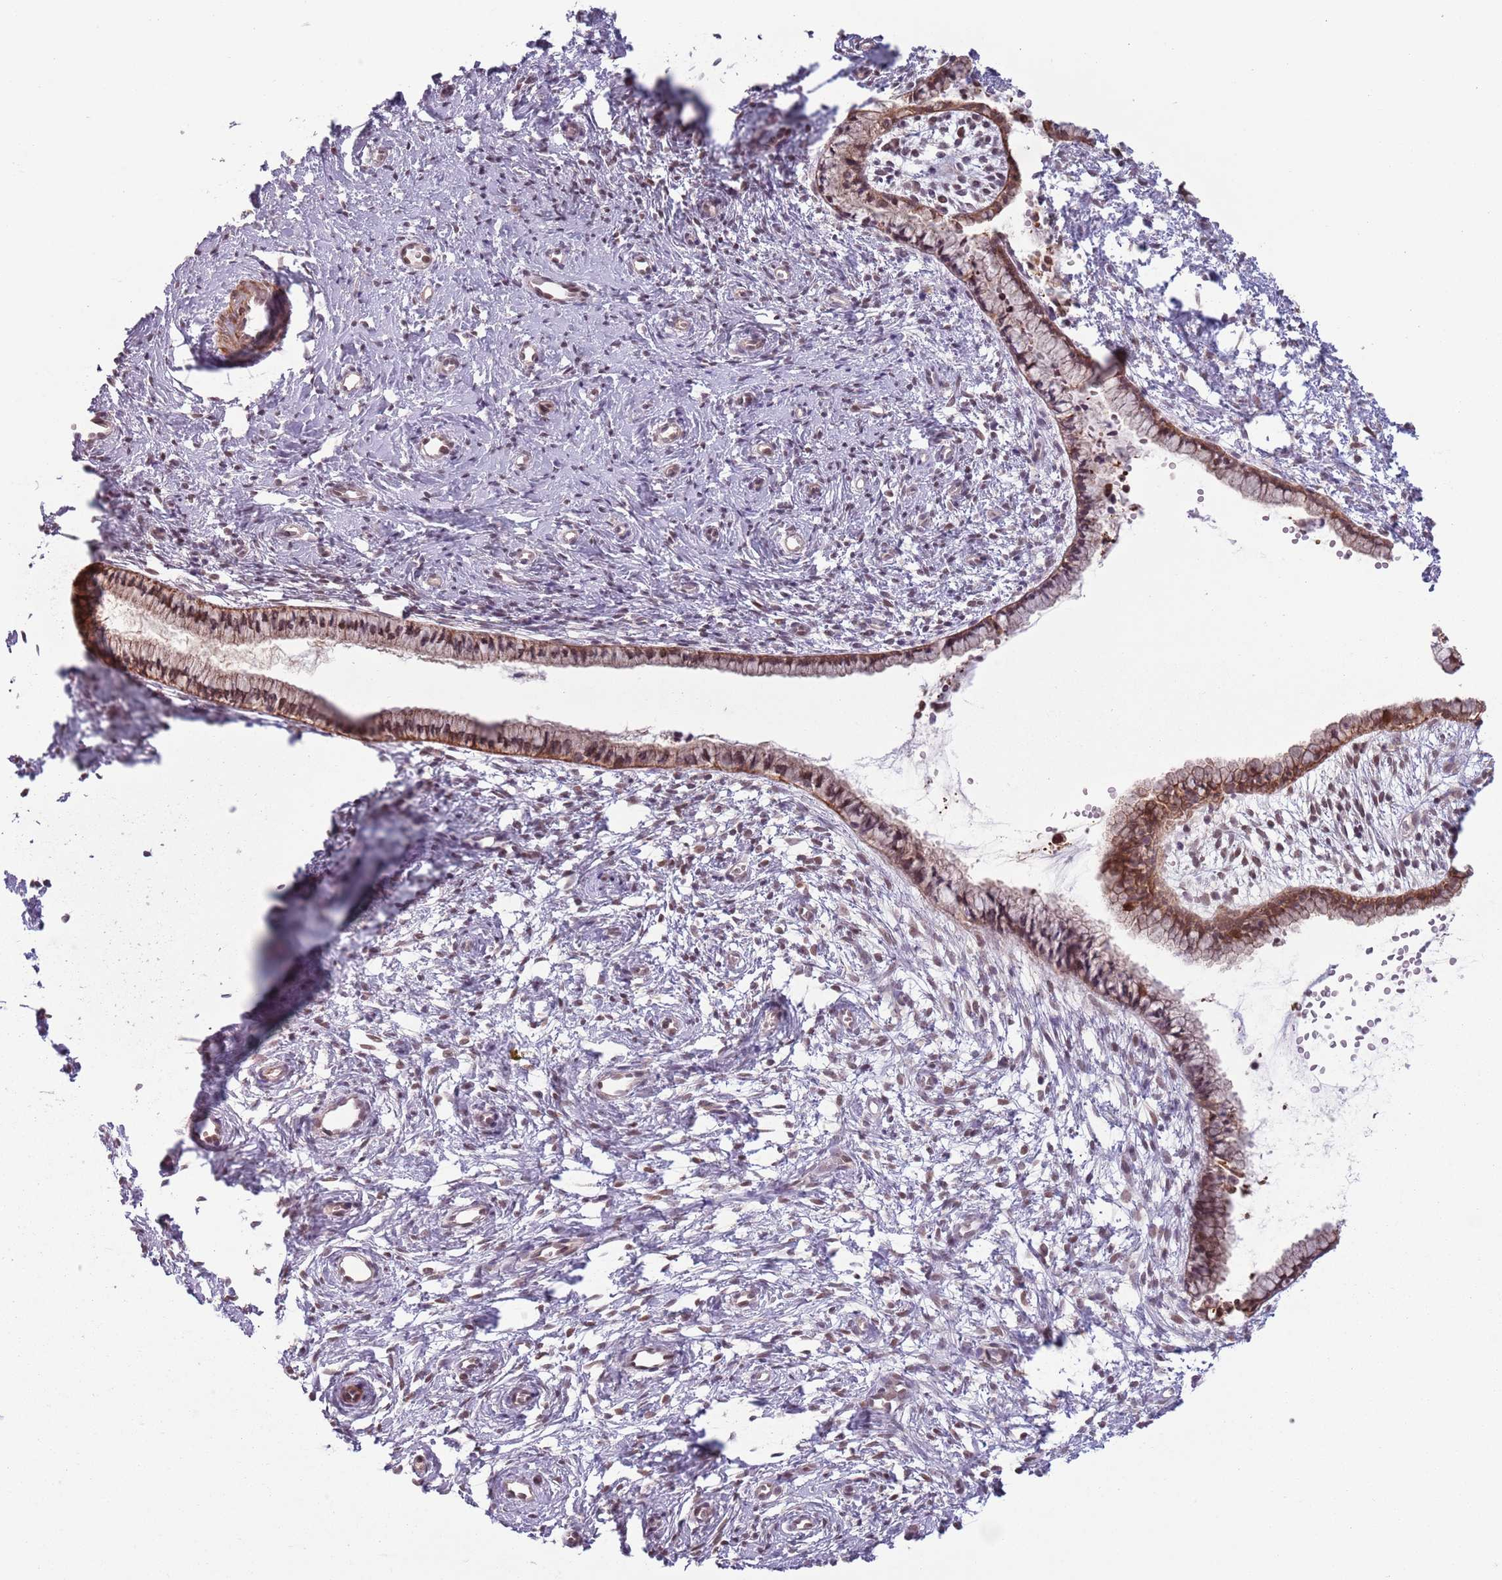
{"staining": {"intensity": "moderate", "quantity": ">75%", "location": "cytoplasmic/membranous,nuclear"}, "tissue": "cervix", "cell_type": "Glandular cells", "image_type": "normal", "snomed": [{"axis": "morphology", "description": "Normal tissue, NOS"}, {"axis": "topography", "description": "Cervix"}], "caption": "This is a micrograph of immunohistochemistry staining of unremarkable cervix, which shows moderate expression in the cytoplasmic/membranous,nuclear of glandular cells.", "gene": "CCDC154", "patient": {"sex": "female", "age": 57}}